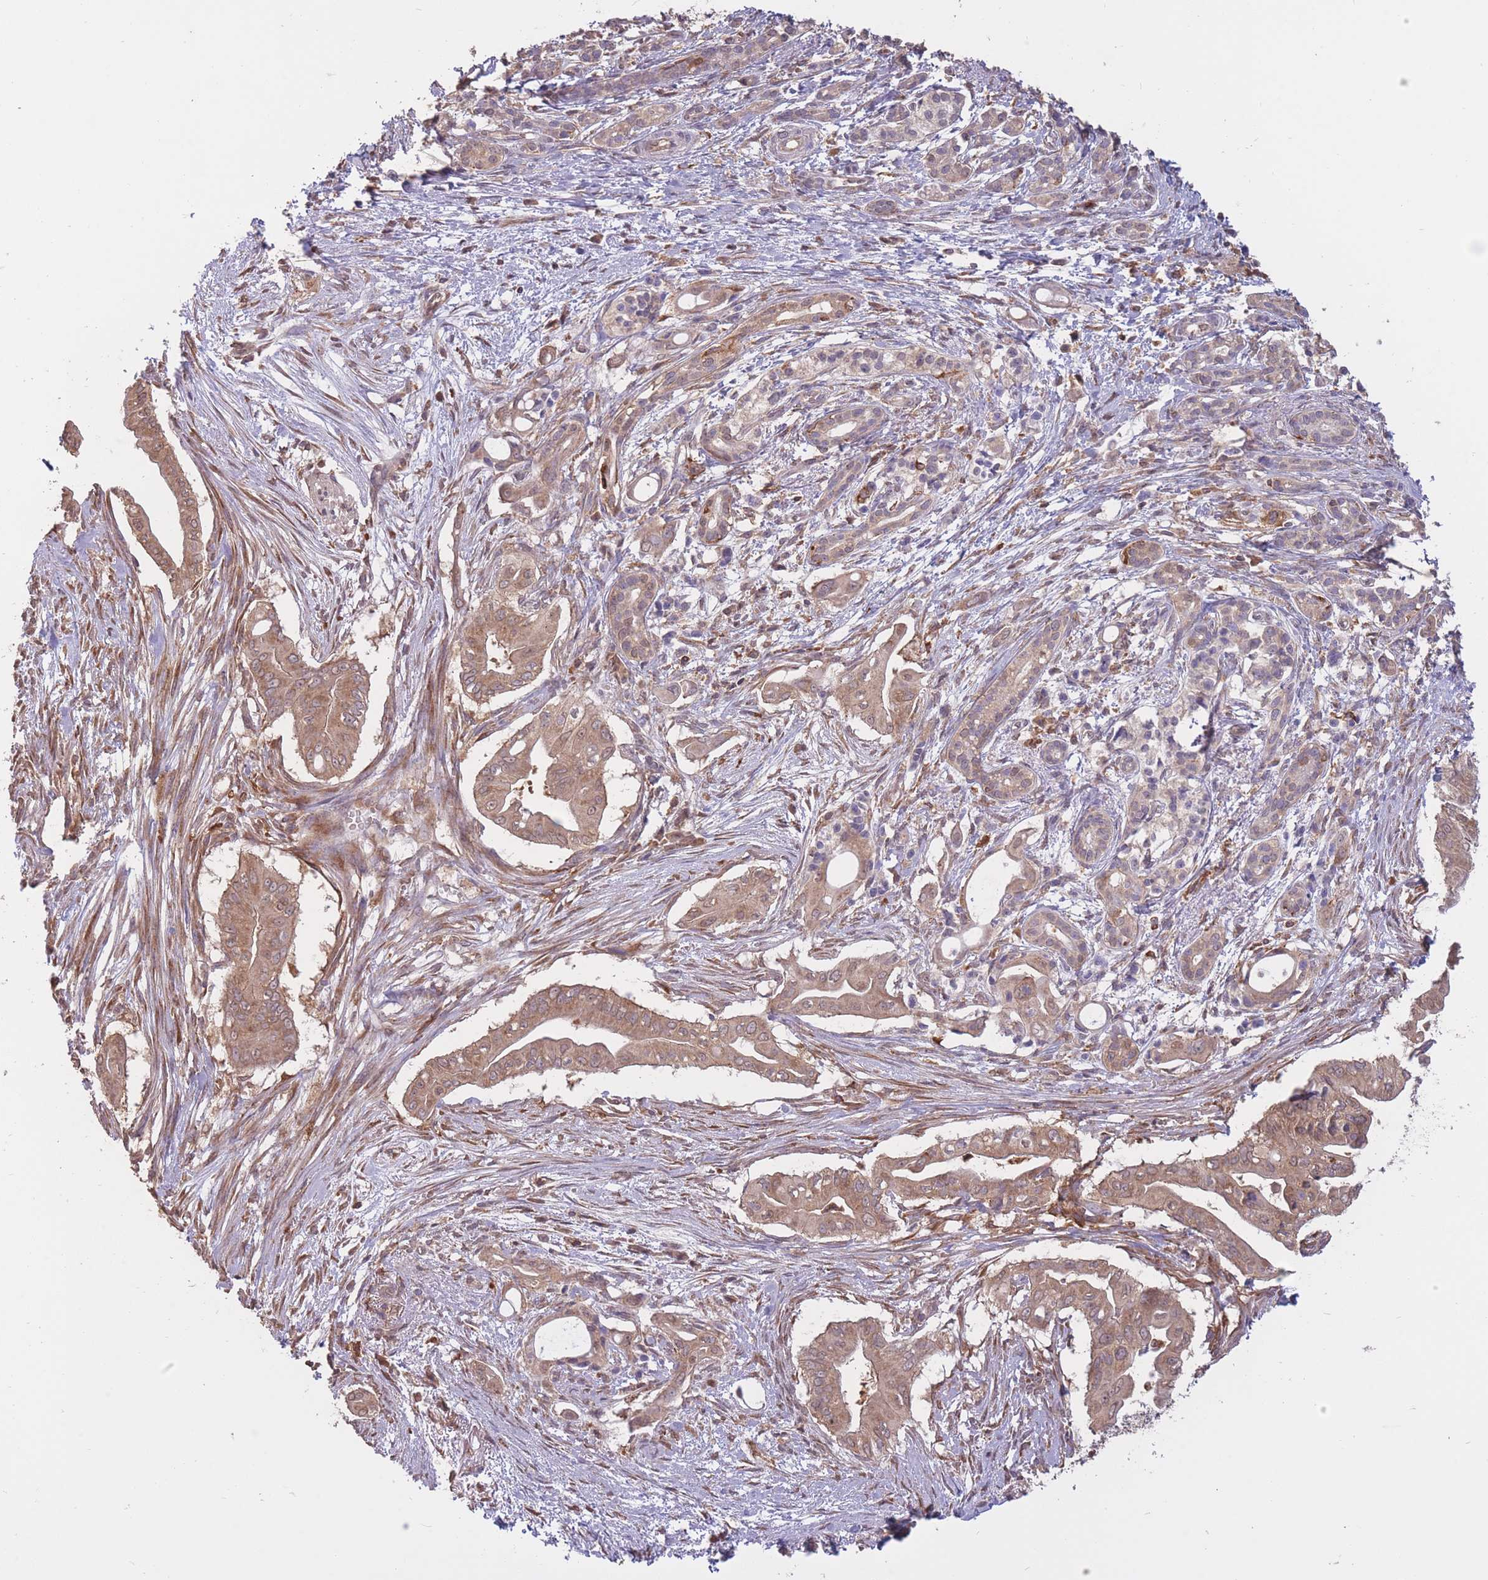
{"staining": {"intensity": "moderate", "quantity": "25%-75%", "location": "cytoplasmic/membranous"}, "tissue": "pancreatic cancer", "cell_type": "Tumor cells", "image_type": "cancer", "snomed": [{"axis": "morphology", "description": "Adenocarcinoma, NOS"}, {"axis": "topography", "description": "Pancreas"}], "caption": "Brown immunohistochemical staining in human pancreatic cancer (adenocarcinoma) demonstrates moderate cytoplasmic/membranous positivity in approximately 25%-75% of tumor cells.", "gene": "GMIP", "patient": {"sex": "male", "age": 71}}